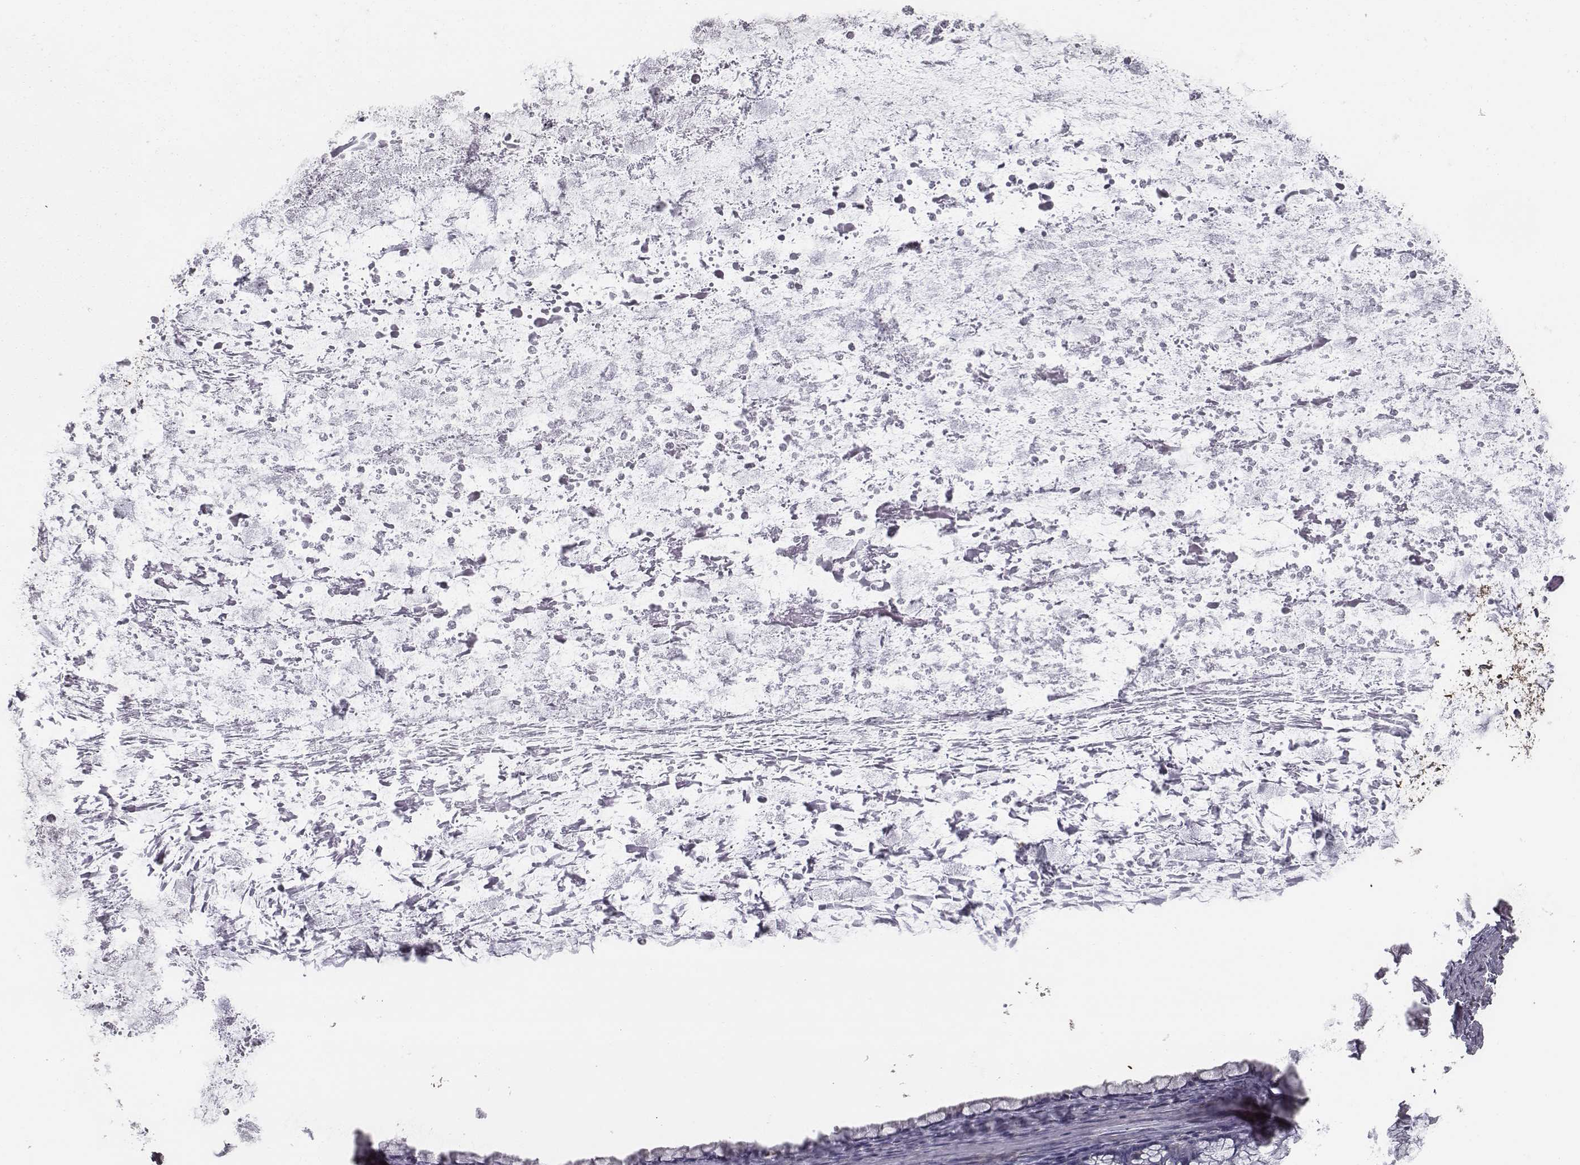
{"staining": {"intensity": "negative", "quantity": "none", "location": "none"}, "tissue": "ovarian cancer", "cell_type": "Tumor cells", "image_type": "cancer", "snomed": [{"axis": "morphology", "description": "Cystadenocarcinoma, mucinous, NOS"}, {"axis": "topography", "description": "Ovary"}], "caption": "The micrograph displays no significant staining in tumor cells of ovarian cancer (mucinous cystadenocarcinoma).", "gene": "ISYNA1", "patient": {"sex": "female", "age": 67}}